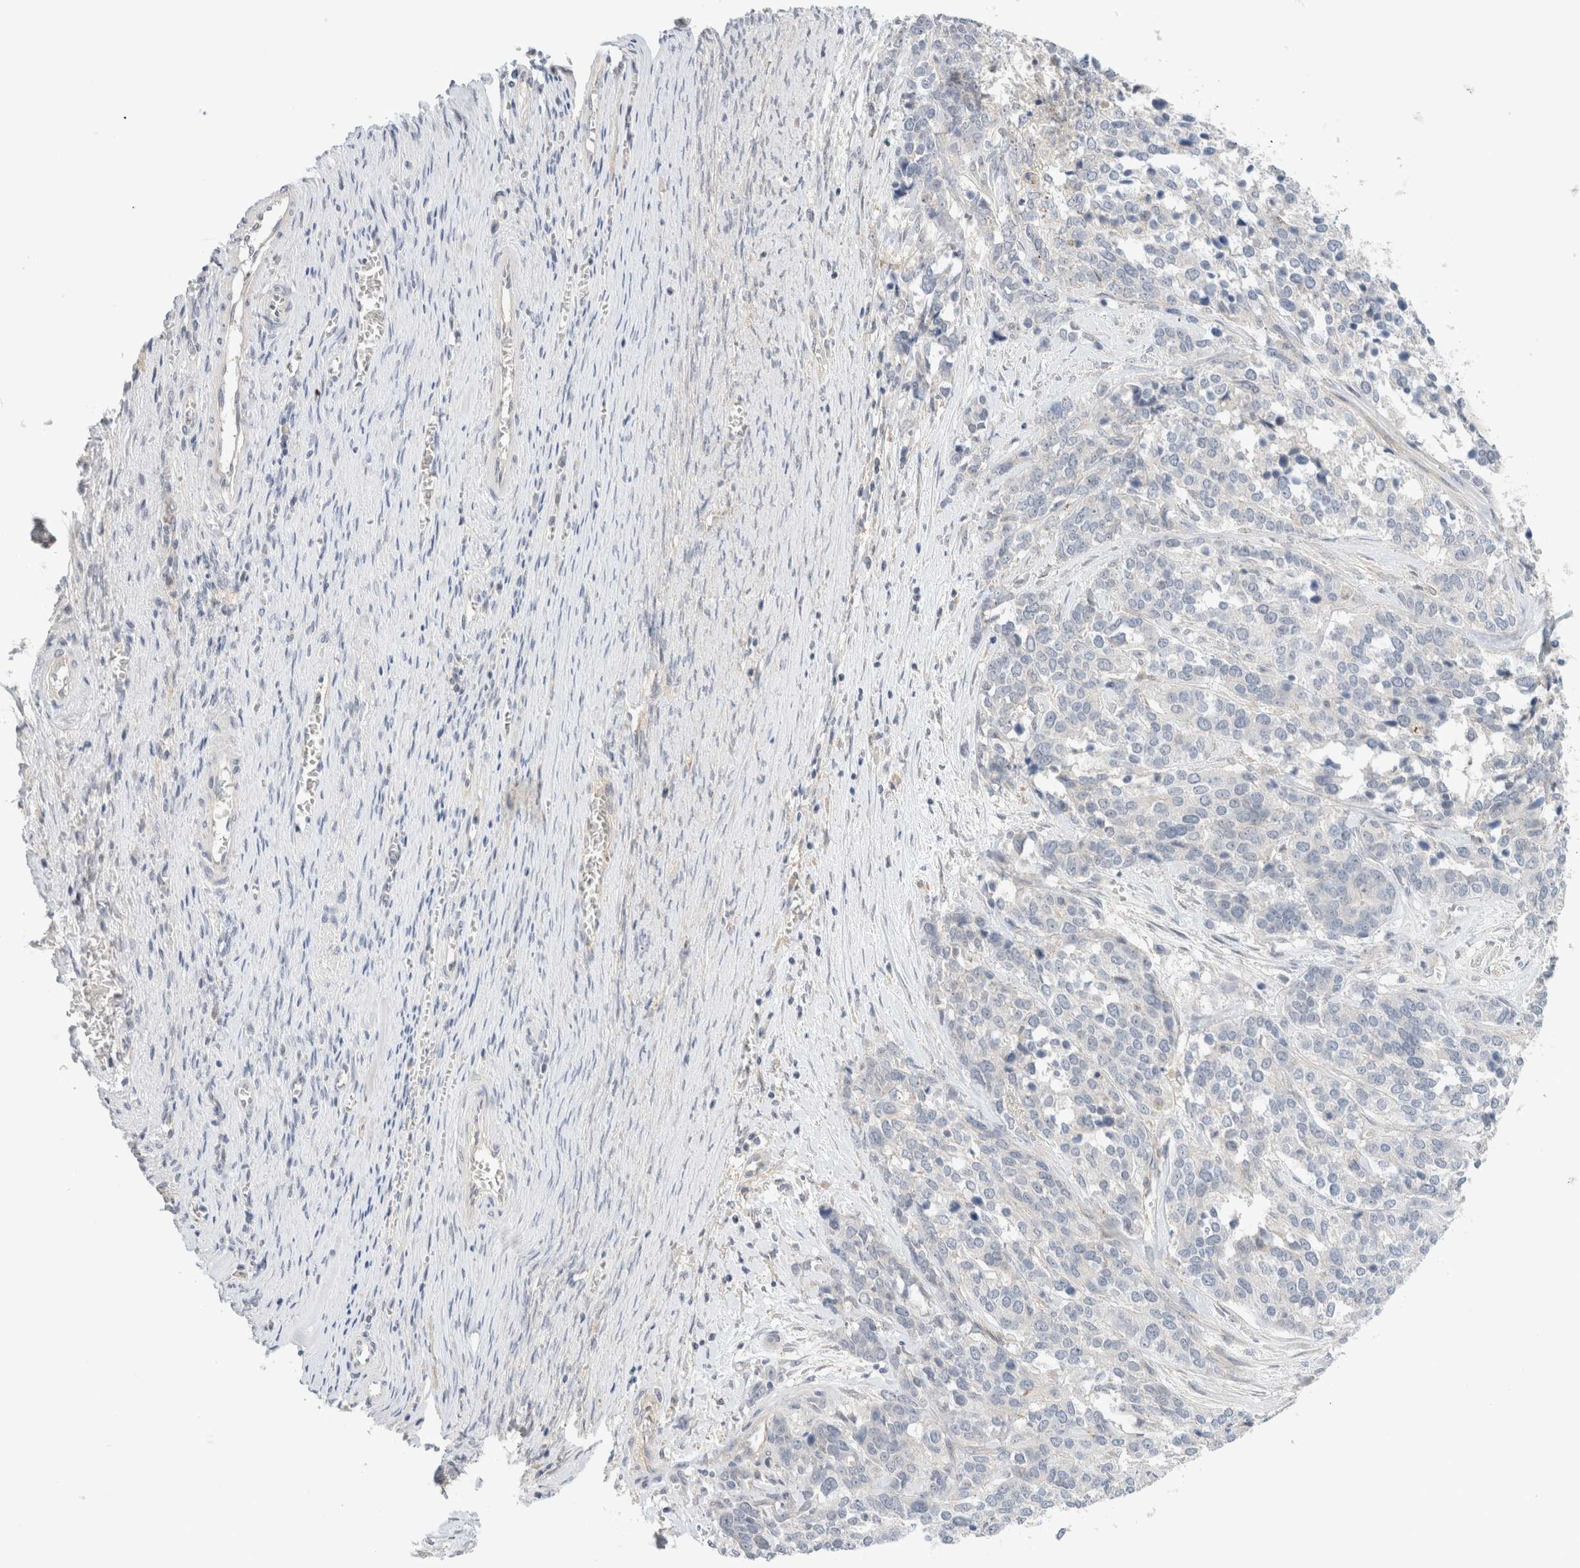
{"staining": {"intensity": "negative", "quantity": "none", "location": "none"}, "tissue": "ovarian cancer", "cell_type": "Tumor cells", "image_type": "cancer", "snomed": [{"axis": "morphology", "description": "Cystadenocarcinoma, serous, NOS"}, {"axis": "topography", "description": "Ovary"}], "caption": "Immunohistochemistry (IHC) image of neoplastic tissue: human ovarian cancer stained with DAB (3,3'-diaminobenzidine) demonstrates no significant protein staining in tumor cells.", "gene": "SDR16C5", "patient": {"sex": "female", "age": 44}}